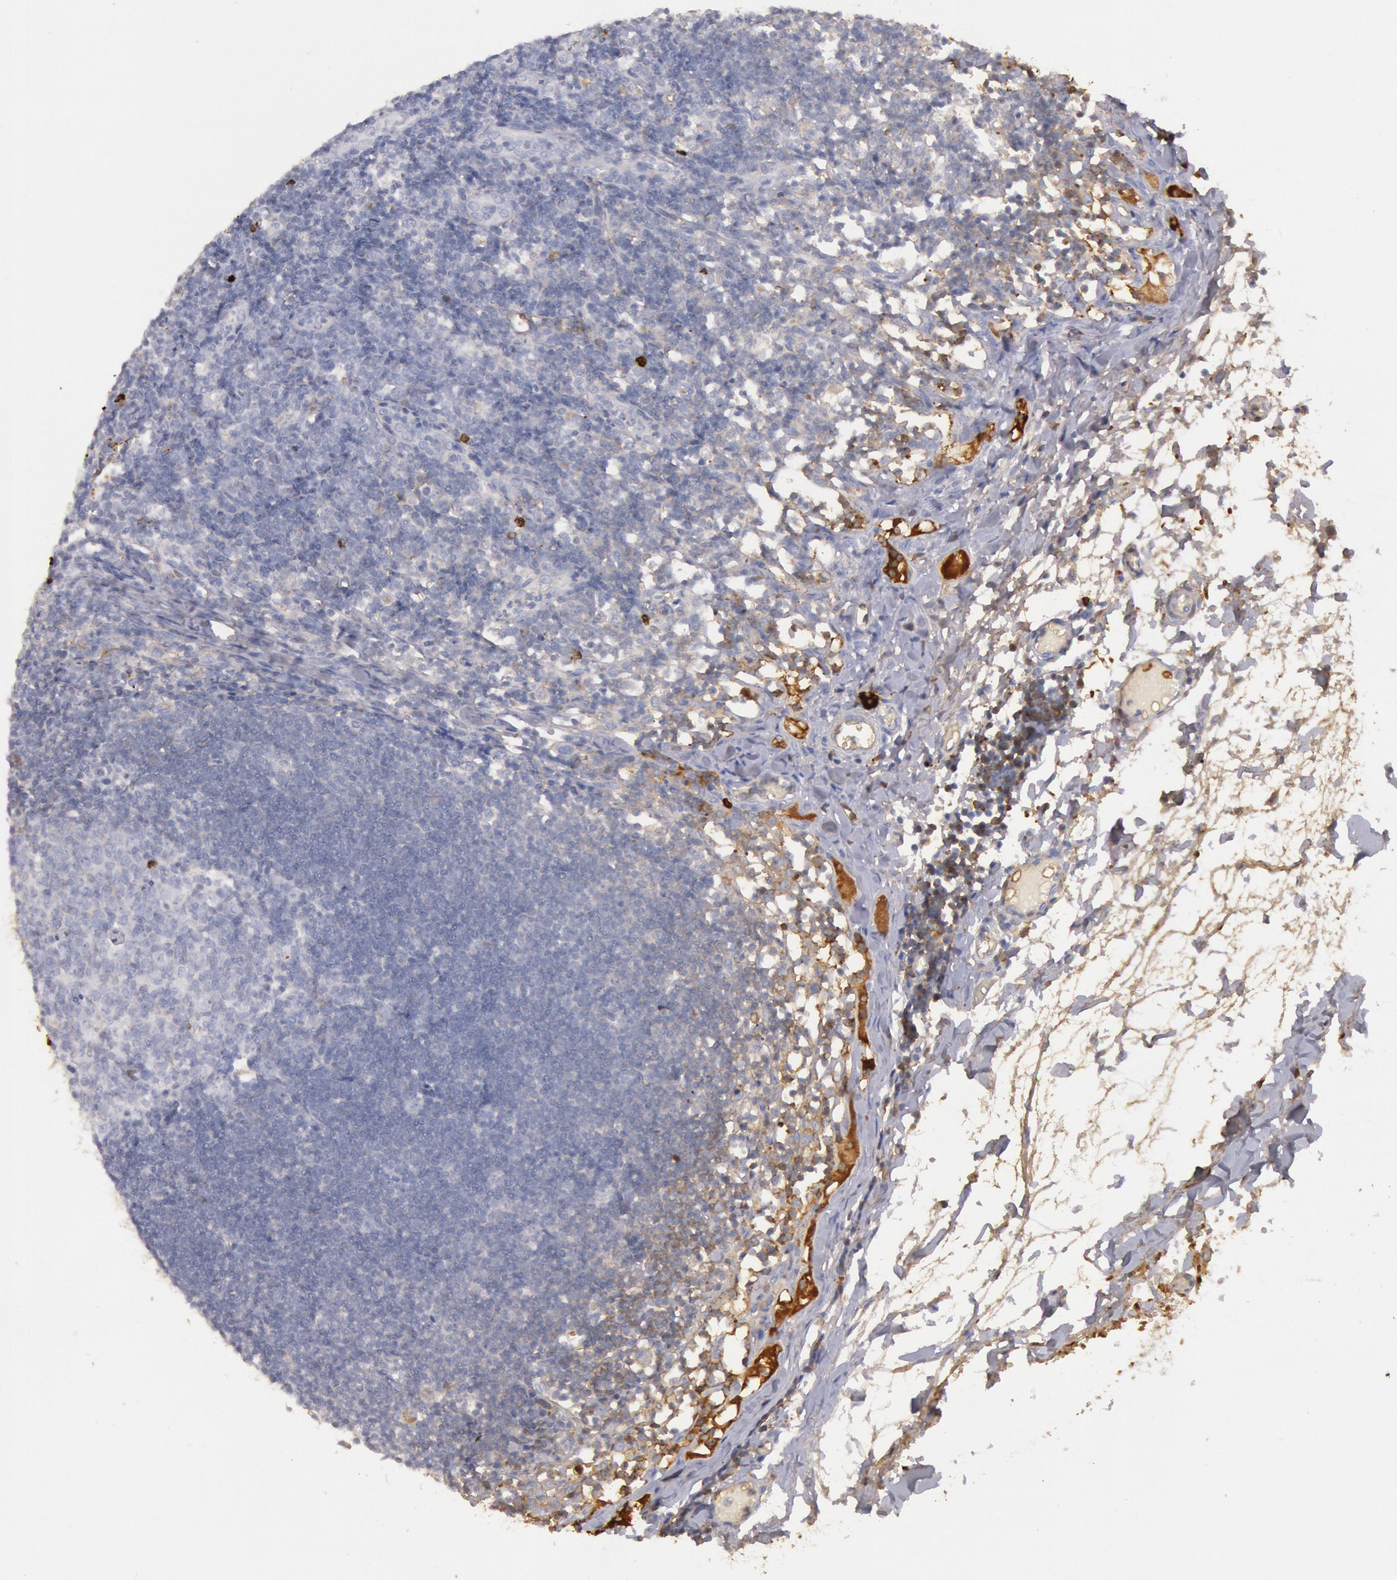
{"staining": {"intensity": "negative", "quantity": "none", "location": "none"}, "tissue": "lymph node", "cell_type": "Germinal center cells", "image_type": "normal", "snomed": [{"axis": "morphology", "description": "Normal tissue, NOS"}, {"axis": "morphology", "description": "Inflammation, NOS"}, {"axis": "topography", "description": "Lymph node"}, {"axis": "topography", "description": "Salivary gland"}], "caption": "Immunohistochemistry histopathology image of normal lymph node stained for a protein (brown), which shows no expression in germinal center cells.", "gene": "IGHA1", "patient": {"sex": "male", "age": 3}}